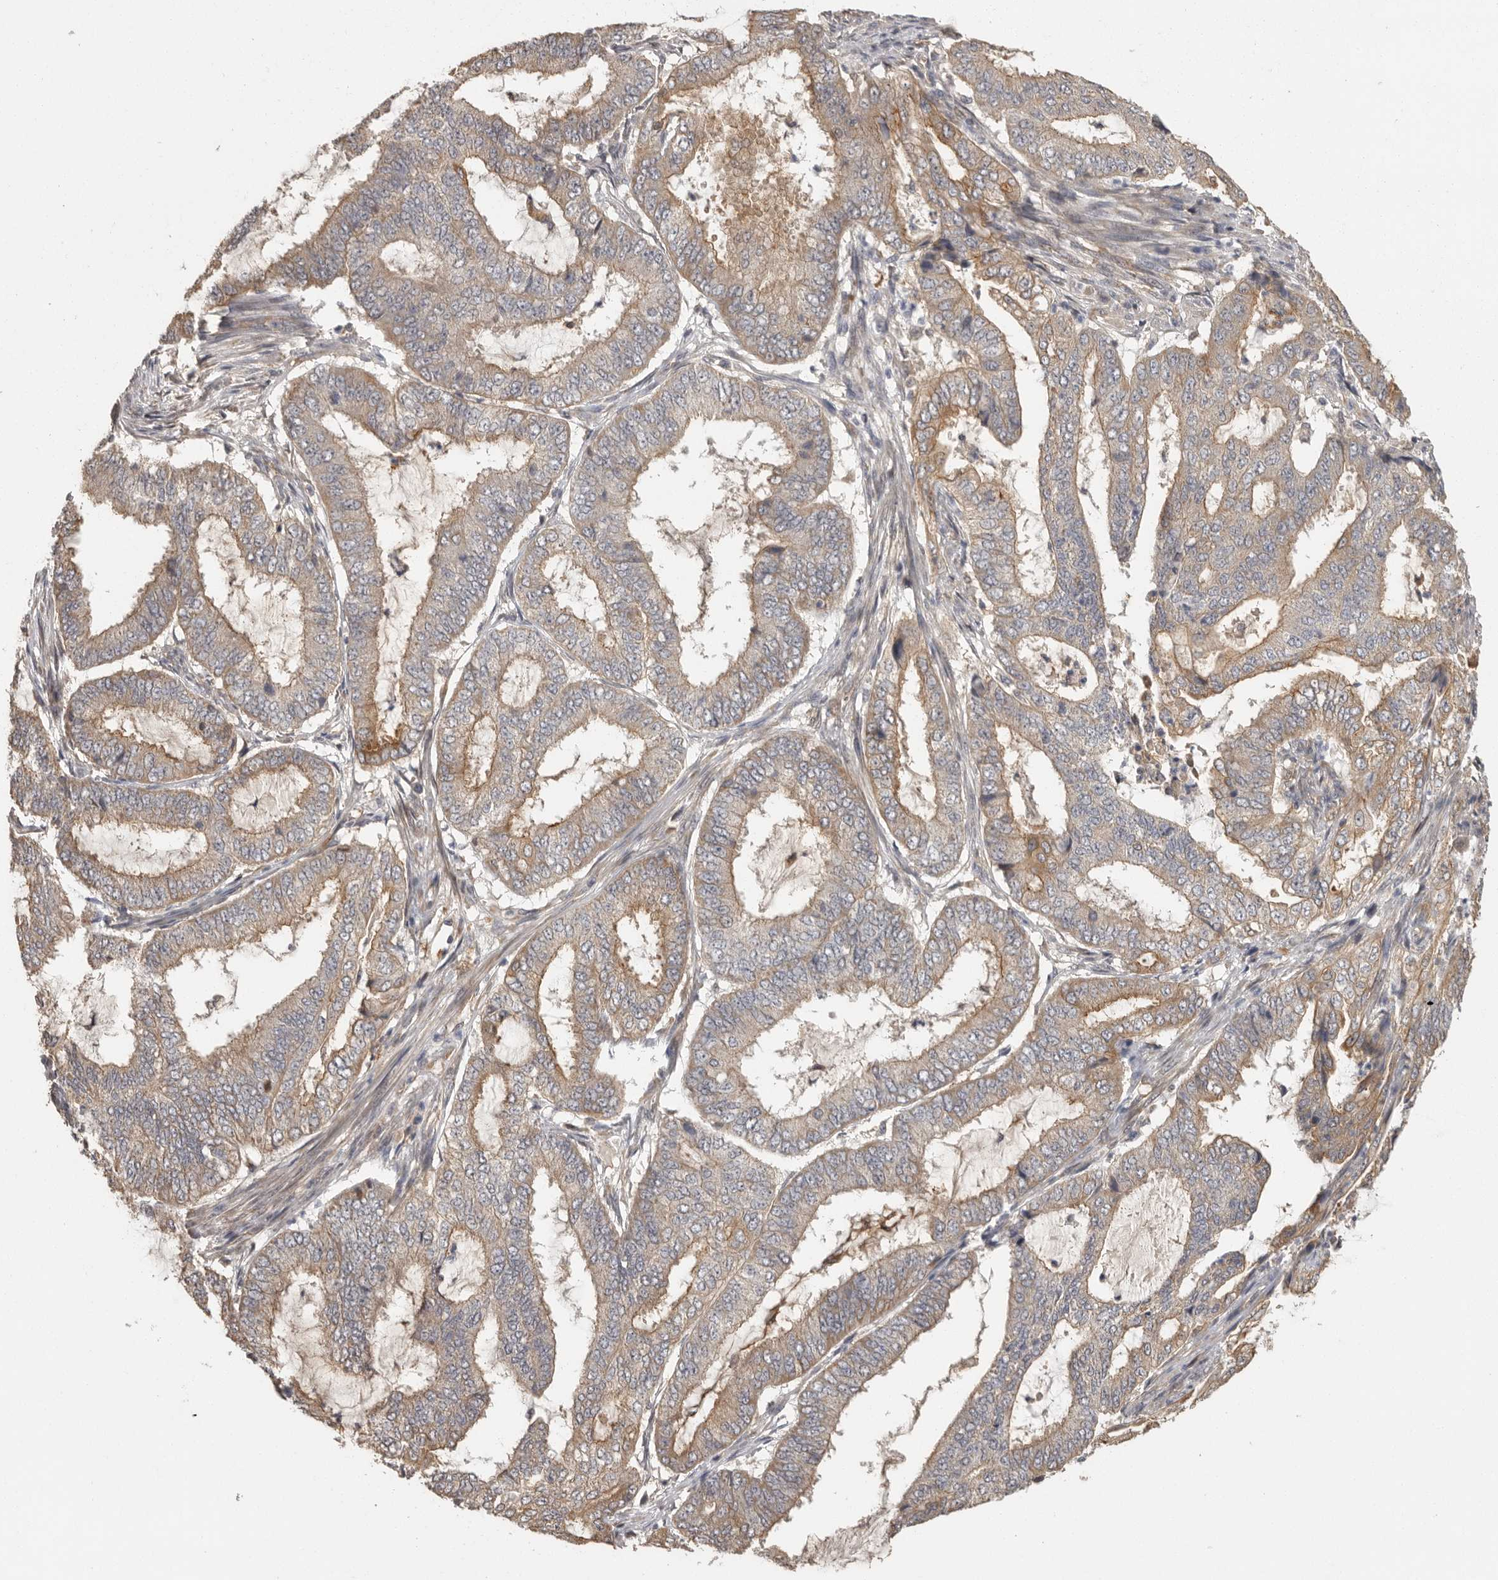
{"staining": {"intensity": "moderate", "quantity": "25%-75%", "location": "cytoplasmic/membranous"}, "tissue": "endometrial cancer", "cell_type": "Tumor cells", "image_type": "cancer", "snomed": [{"axis": "morphology", "description": "Adenocarcinoma, NOS"}, {"axis": "topography", "description": "Endometrium"}], "caption": "Adenocarcinoma (endometrial) stained with immunohistochemistry (IHC) reveals moderate cytoplasmic/membranous staining in approximately 25%-75% of tumor cells.", "gene": "BAIAP2", "patient": {"sex": "female", "age": 51}}